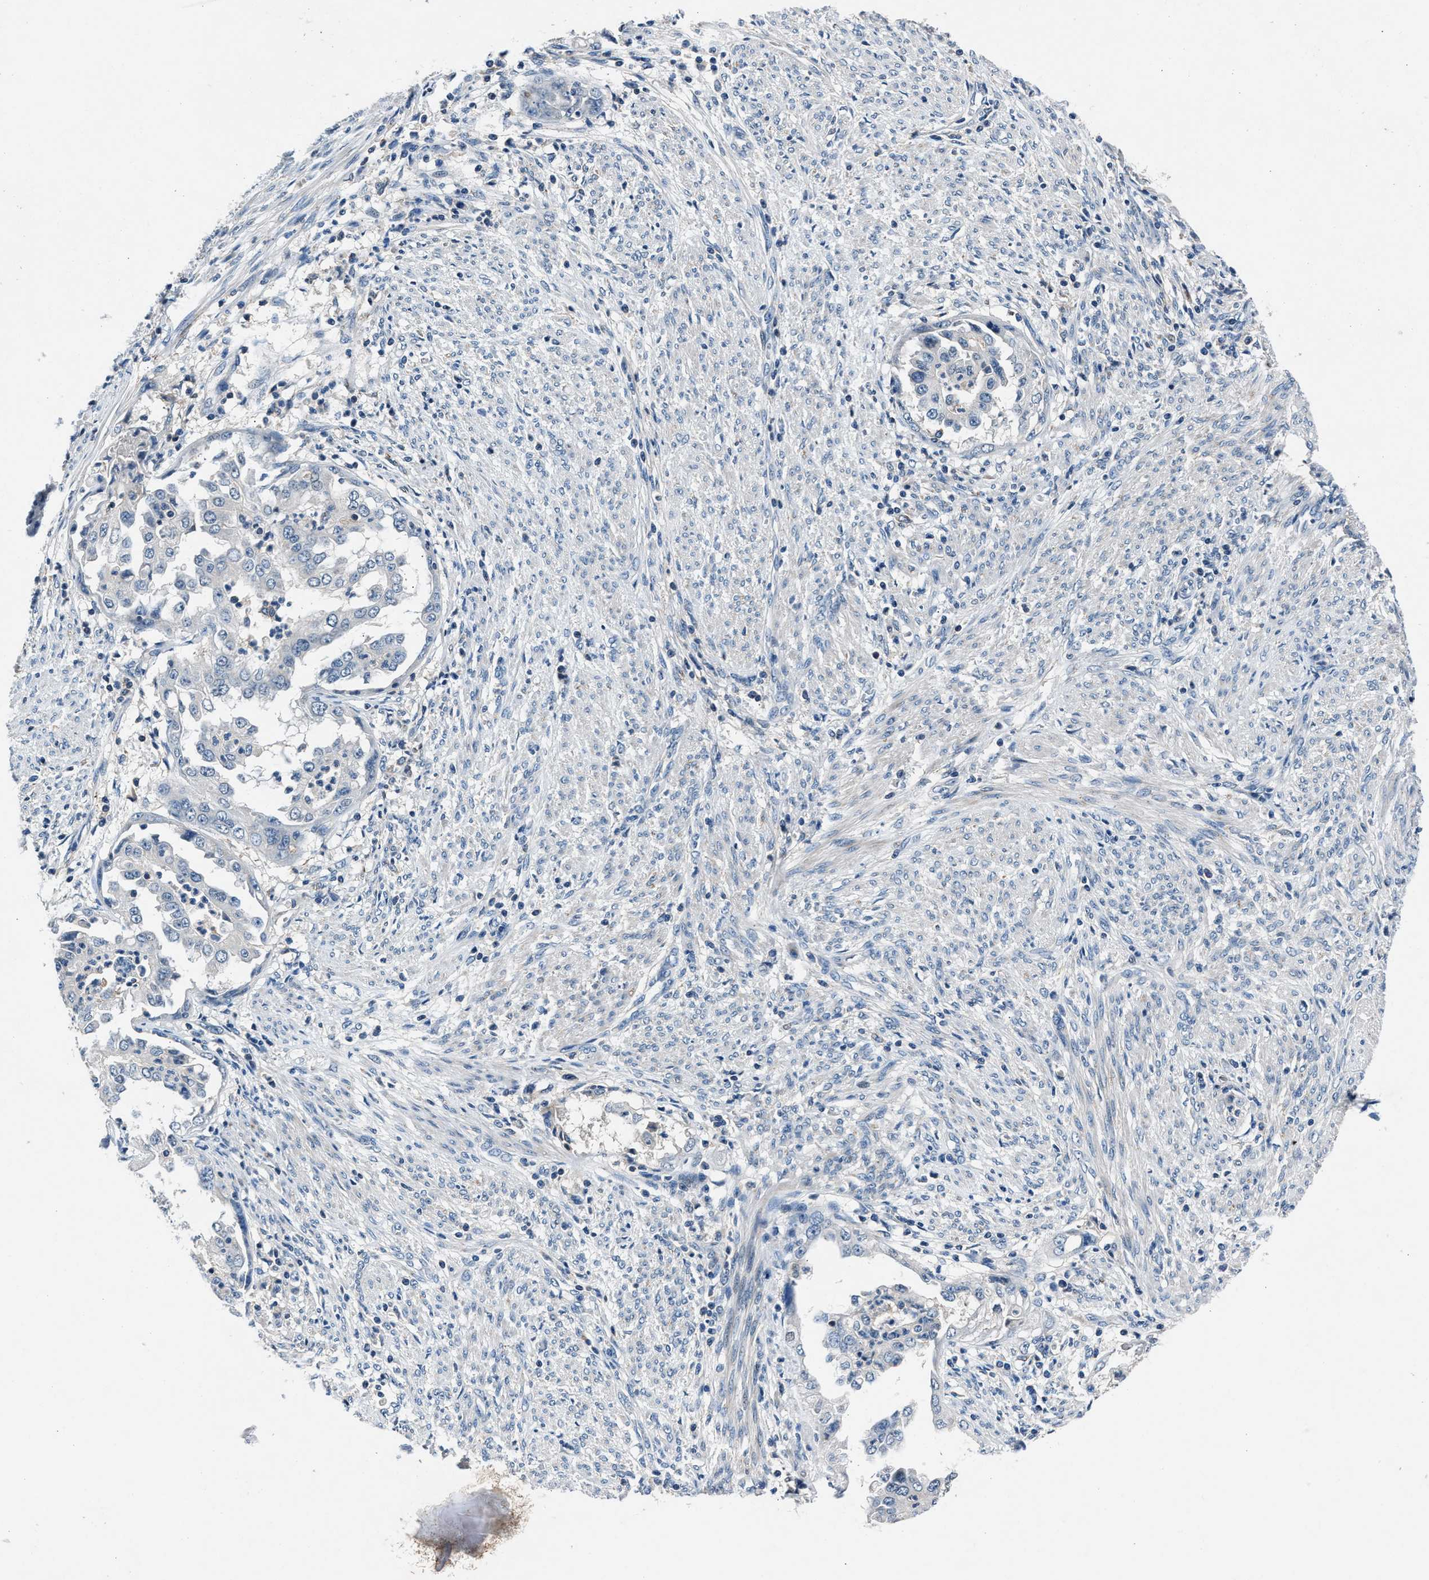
{"staining": {"intensity": "negative", "quantity": "none", "location": "none"}, "tissue": "endometrial cancer", "cell_type": "Tumor cells", "image_type": "cancer", "snomed": [{"axis": "morphology", "description": "Adenocarcinoma, NOS"}, {"axis": "topography", "description": "Endometrium"}], "caption": "Tumor cells show no significant staining in adenocarcinoma (endometrial).", "gene": "DENND6B", "patient": {"sex": "female", "age": 85}}